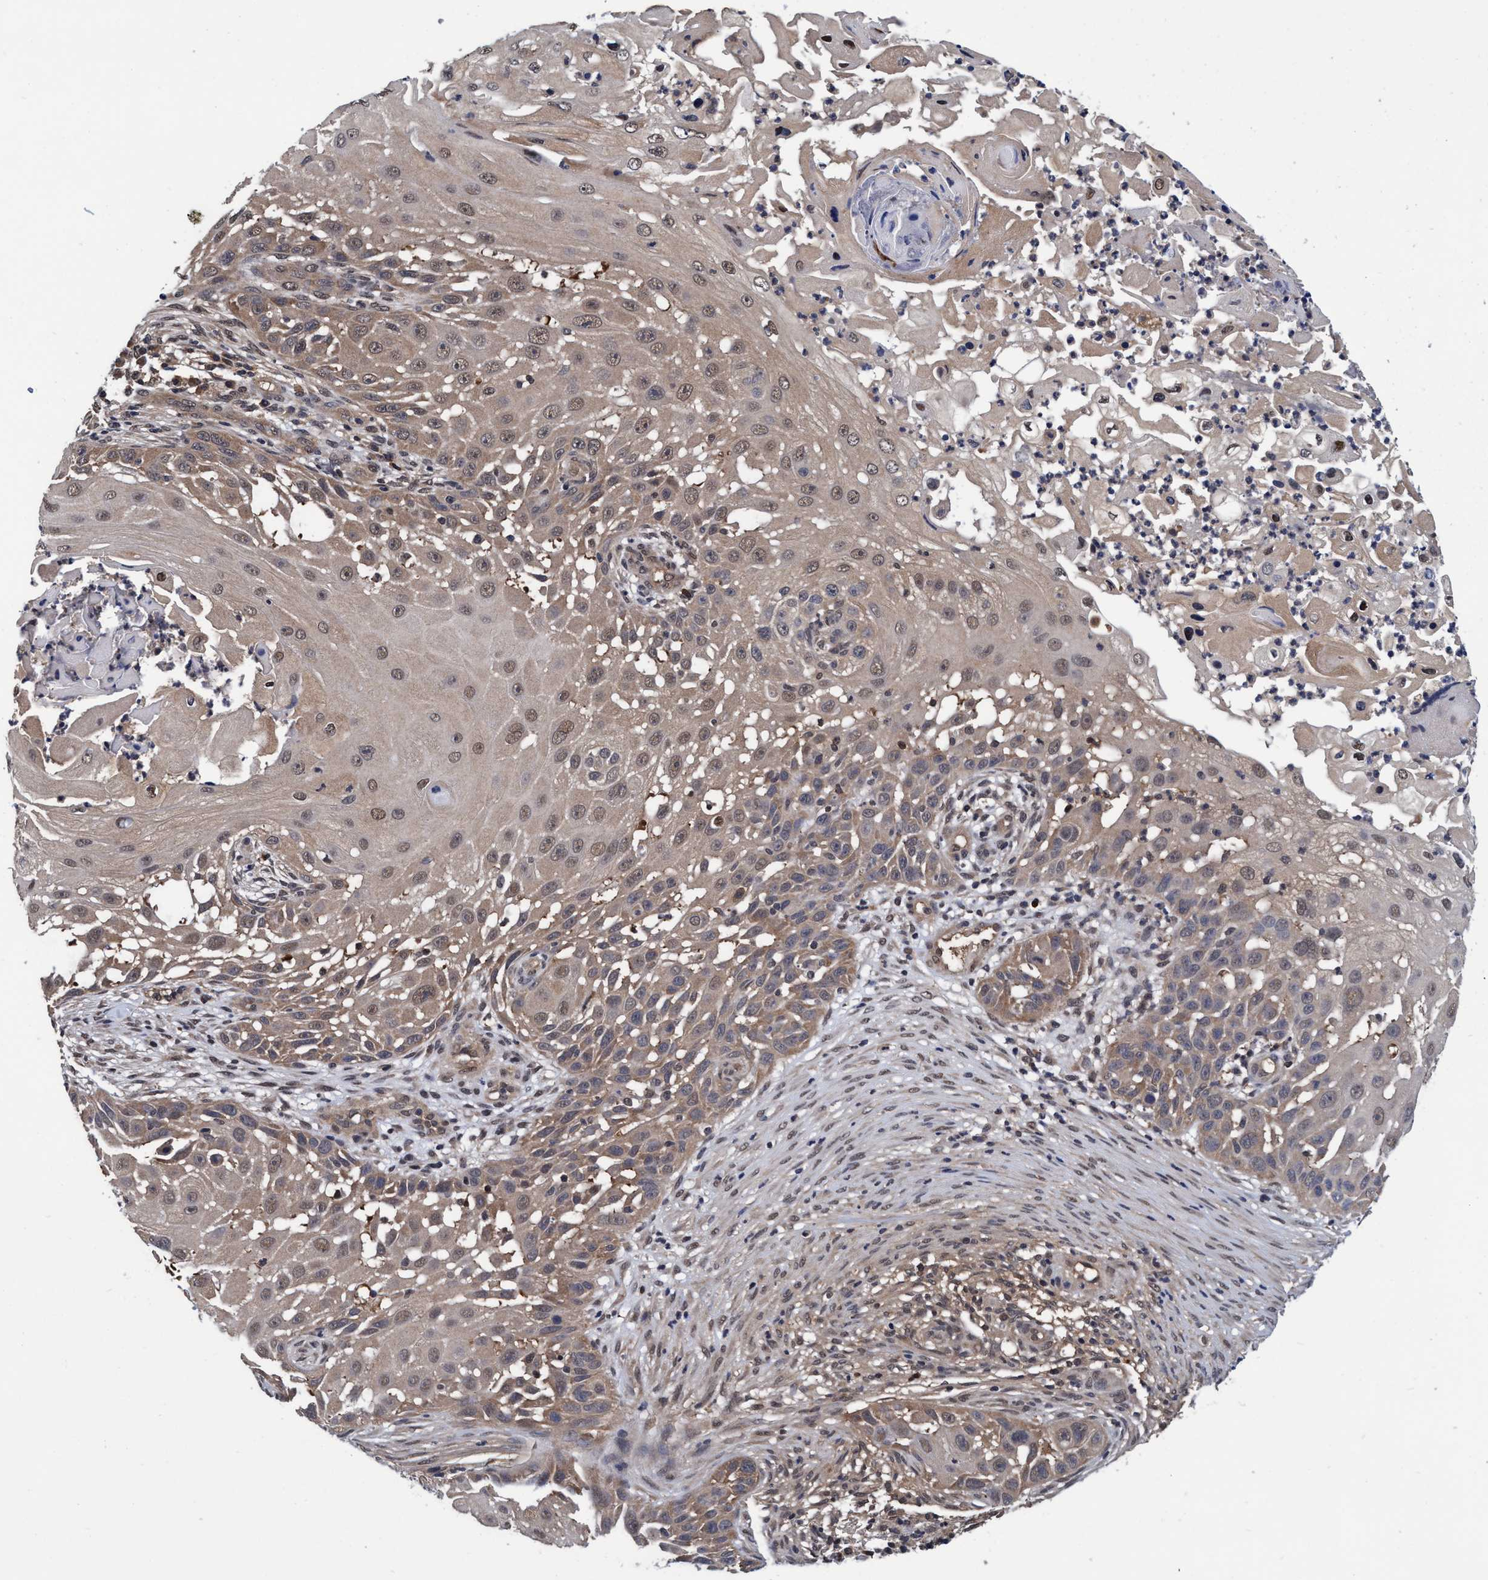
{"staining": {"intensity": "weak", "quantity": ">75%", "location": "cytoplasmic/membranous,nuclear"}, "tissue": "skin cancer", "cell_type": "Tumor cells", "image_type": "cancer", "snomed": [{"axis": "morphology", "description": "Squamous cell carcinoma, NOS"}, {"axis": "topography", "description": "Skin"}], "caption": "Protein positivity by immunohistochemistry (IHC) exhibits weak cytoplasmic/membranous and nuclear positivity in about >75% of tumor cells in skin cancer.", "gene": "PSMD12", "patient": {"sex": "female", "age": 44}}